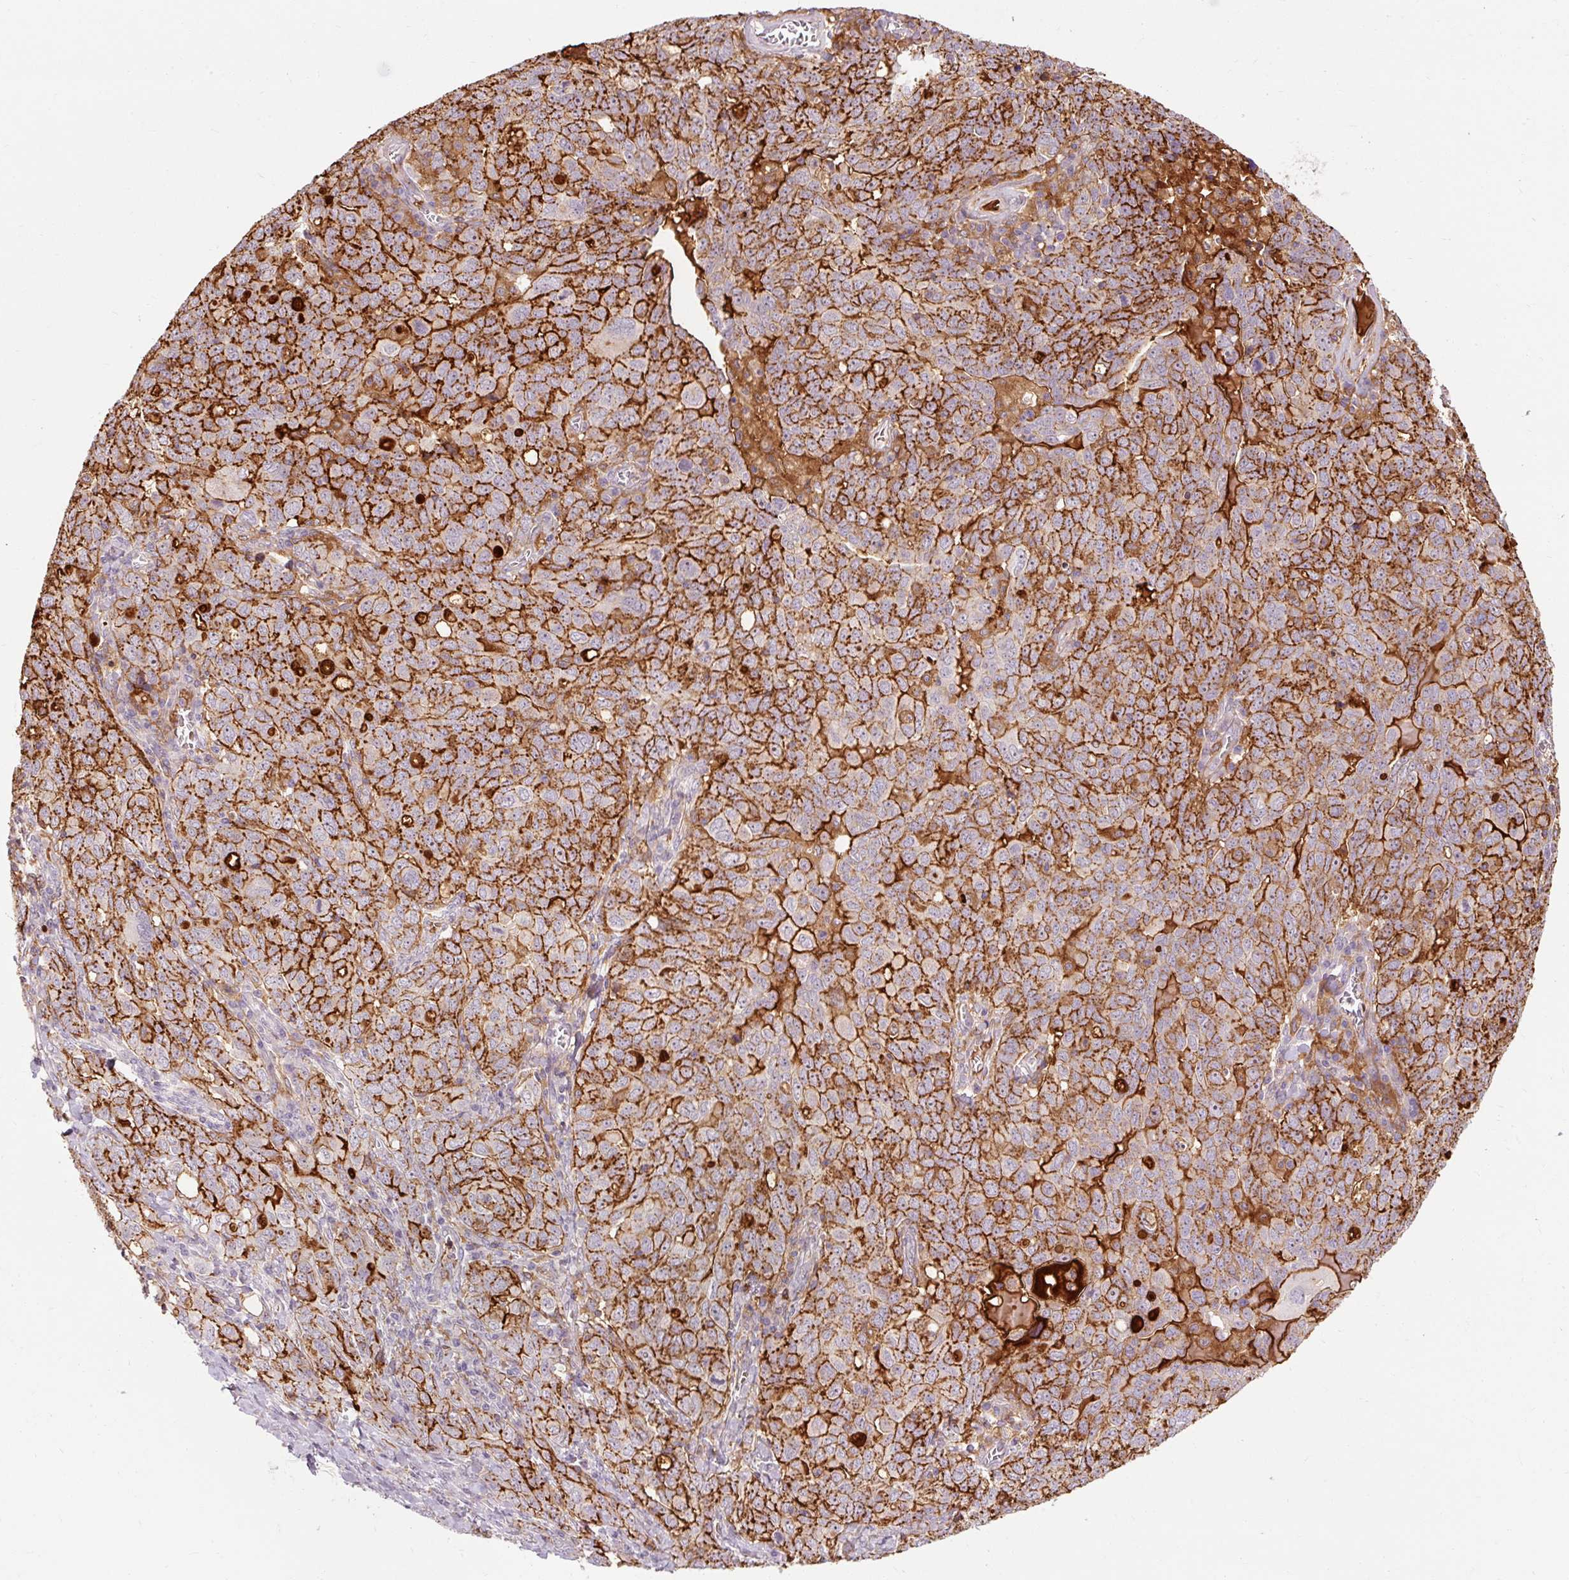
{"staining": {"intensity": "strong", "quantity": ">75%", "location": "cytoplasmic/membranous"}, "tissue": "ovarian cancer", "cell_type": "Tumor cells", "image_type": "cancer", "snomed": [{"axis": "morphology", "description": "Carcinoma, endometroid"}, {"axis": "topography", "description": "Ovary"}], "caption": "A brown stain shows strong cytoplasmic/membranous expression of a protein in endometroid carcinoma (ovarian) tumor cells. (Brightfield microscopy of DAB IHC at high magnification).", "gene": "CEBPZ", "patient": {"sex": "female", "age": 62}}